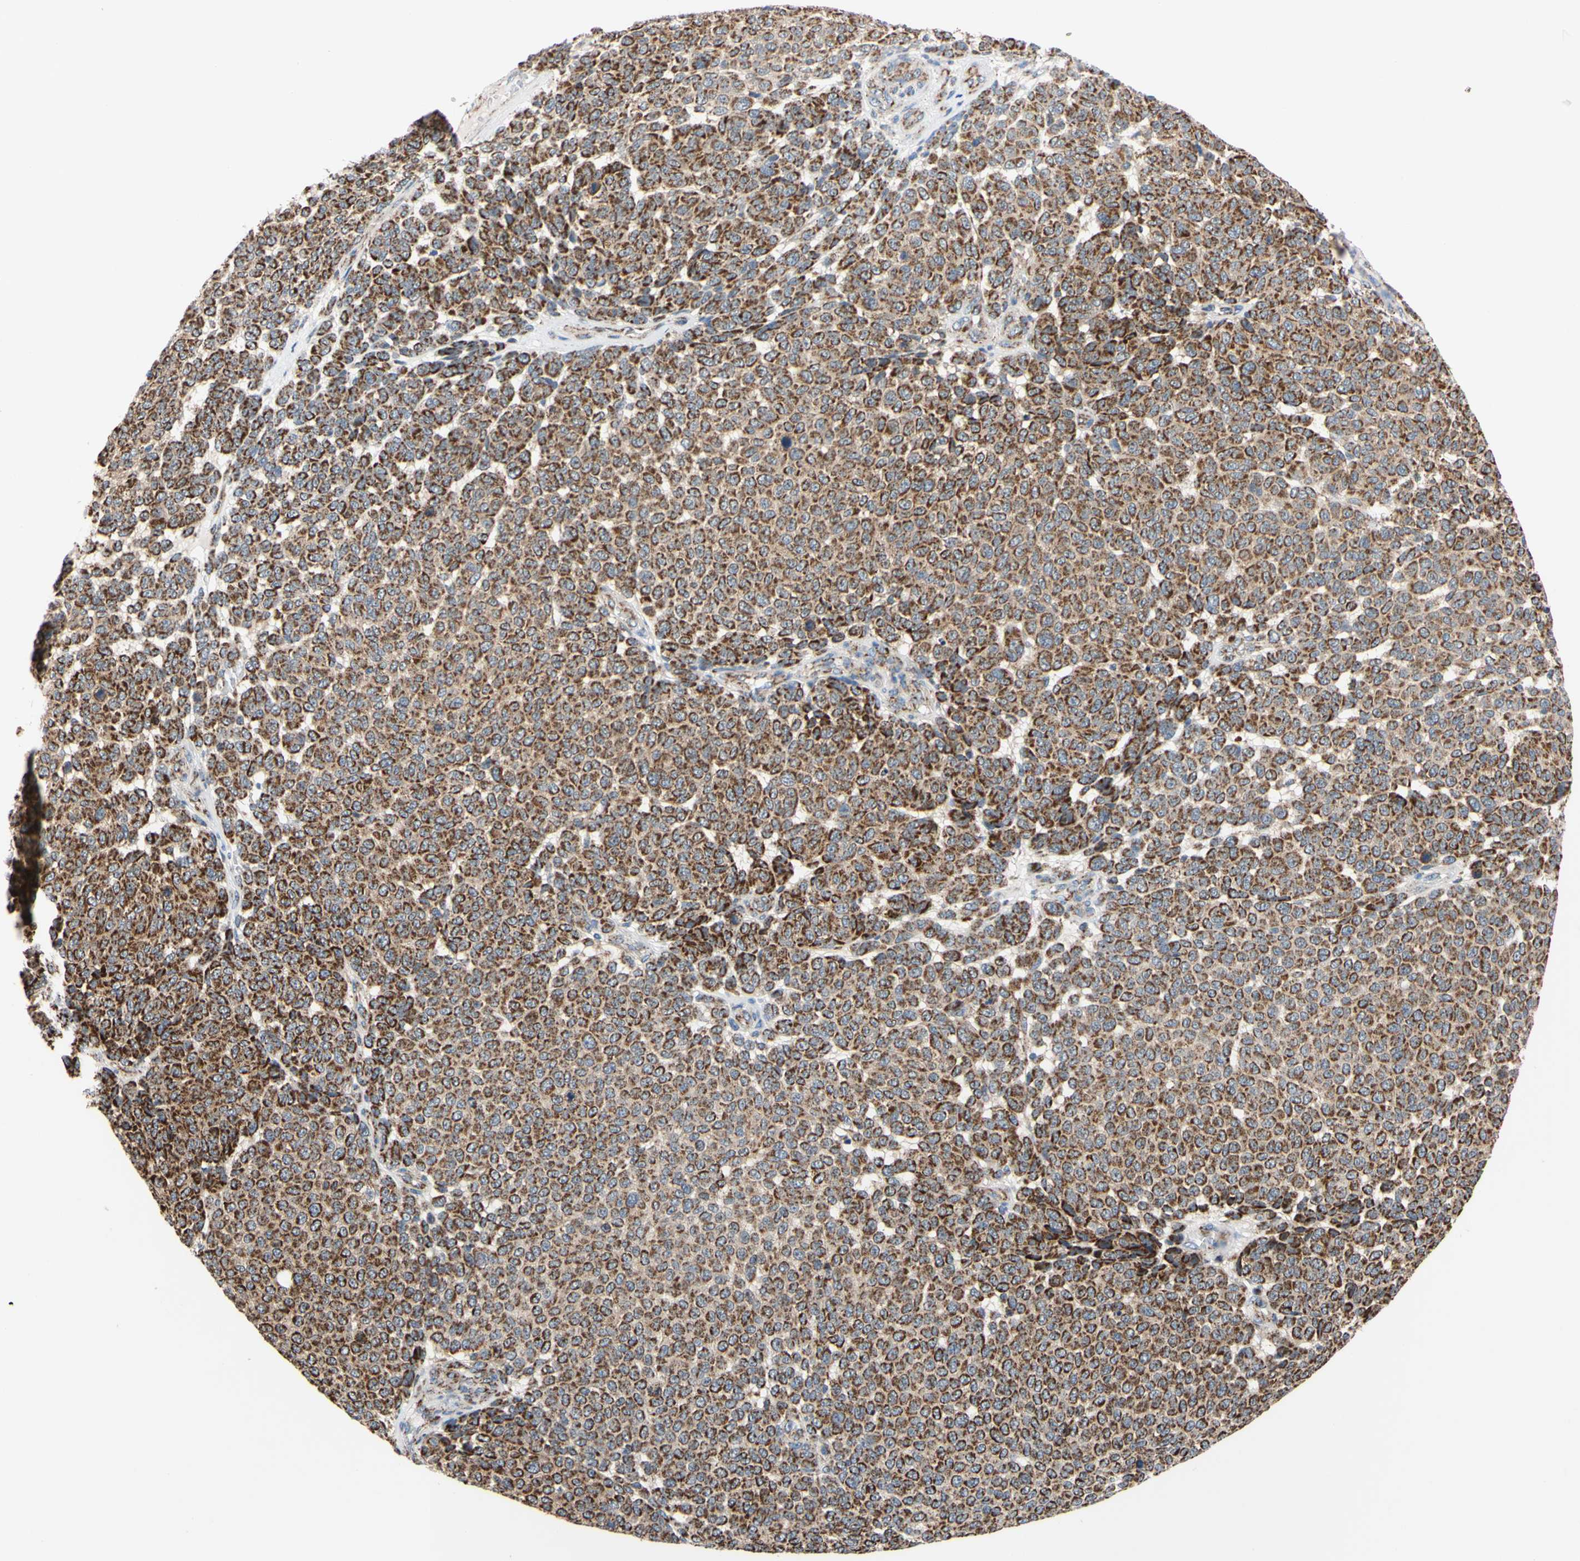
{"staining": {"intensity": "strong", "quantity": ">75%", "location": "cytoplasmic/membranous"}, "tissue": "melanoma", "cell_type": "Tumor cells", "image_type": "cancer", "snomed": [{"axis": "morphology", "description": "Malignant melanoma, NOS"}, {"axis": "topography", "description": "Skin"}], "caption": "Tumor cells reveal strong cytoplasmic/membranous positivity in approximately >75% of cells in malignant melanoma. (IHC, brightfield microscopy, high magnification).", "gene": "CLPP", "patient": {"sex": "male", "age": 59}}